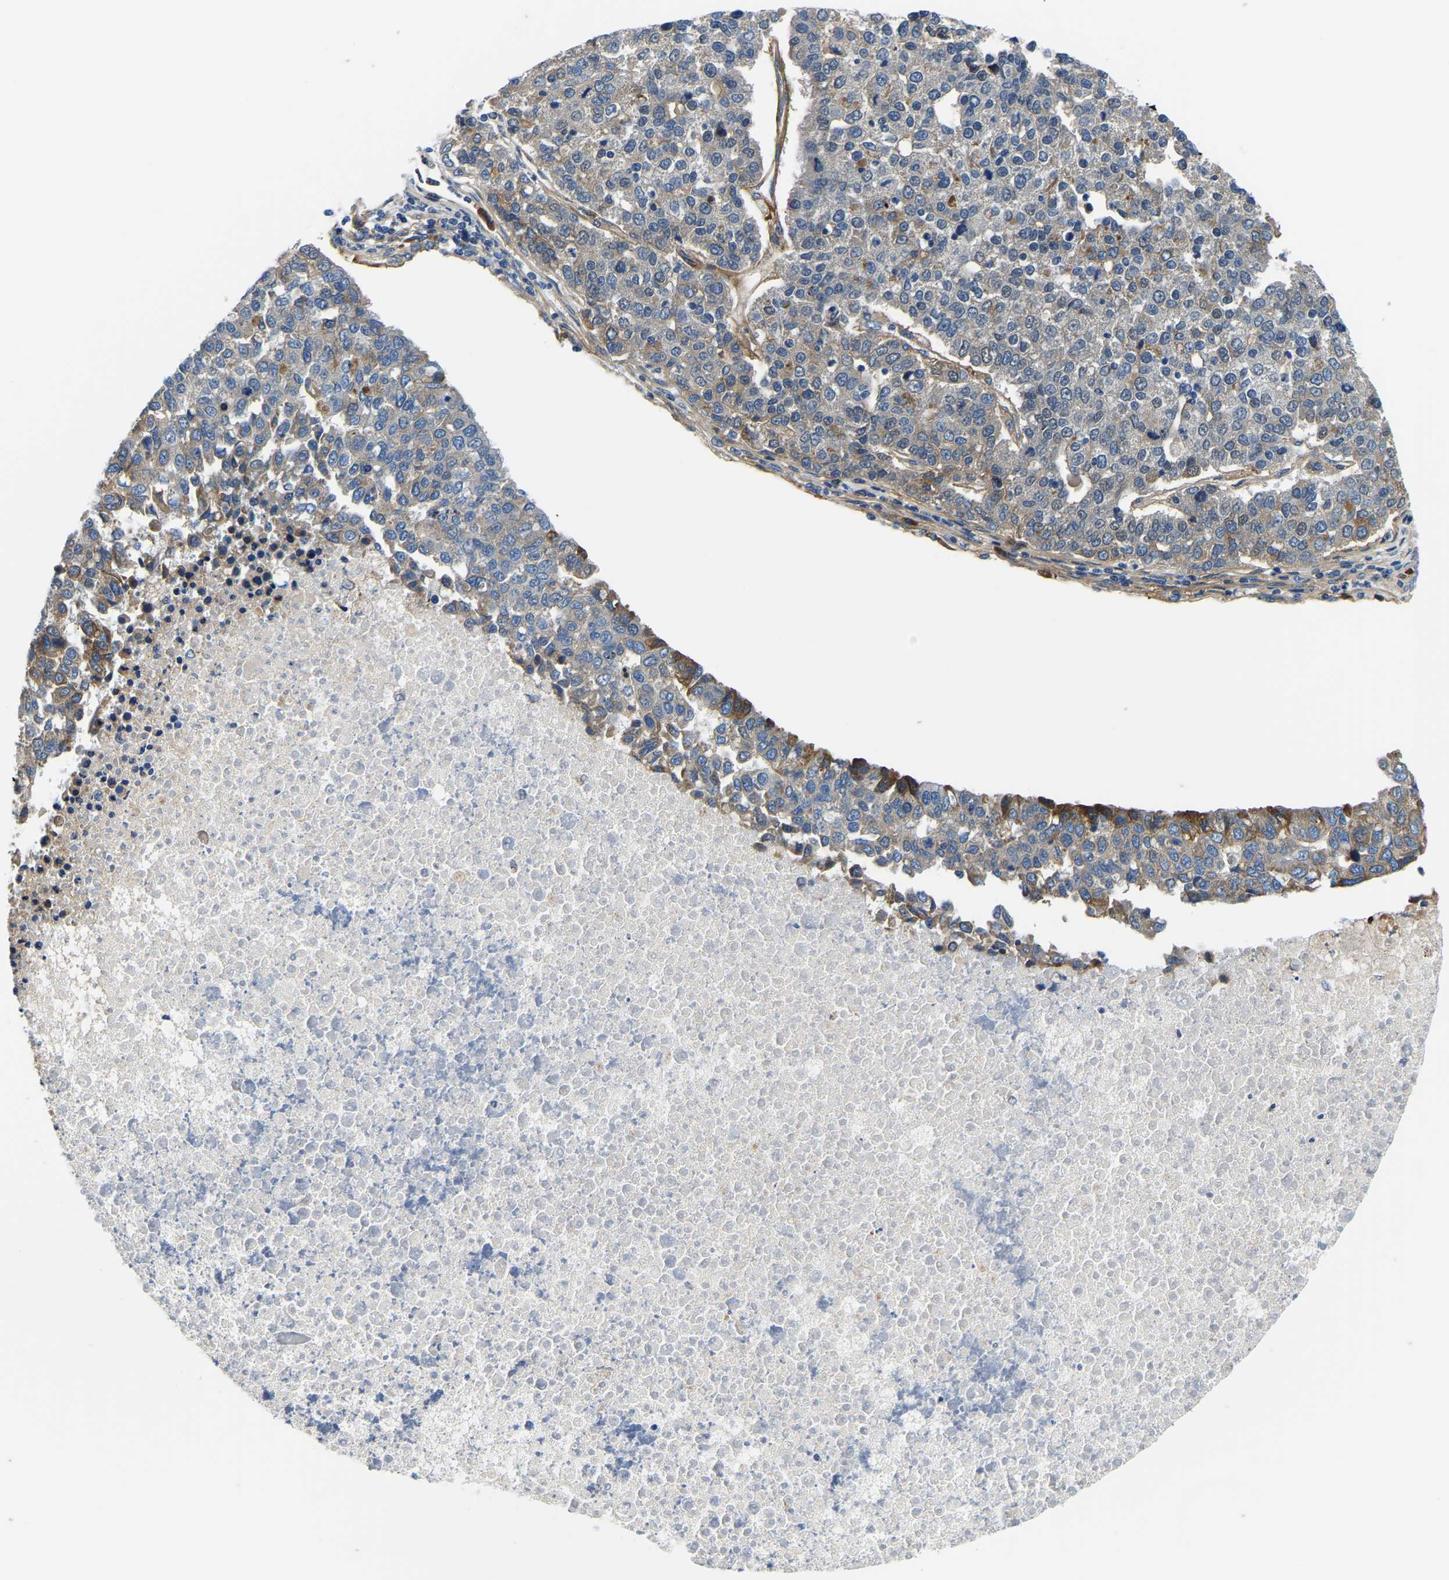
{"staining": {"intensity": "moderate", "quantity": "<25%", "location": "cytoplasmic/membranous"}, "tissue": "pancreatic cancer", "cell_type": "Tumor cells", "image_type": "cancer", "snomed": [{"axis": "morphology", "description": "Adenocarcinoma, NOS"}, {"axis": "topography", "description": "Pancreas"}], "caption": "Immunohistochemistry (IHC) (DAB) staining of adenocarcinoma (pancreatic) shows moderate cytoplasmic/membranous protein expression in approximately <25% of tumor cells.", "gene": "LIAS", "patient": {"sex": "female", "age": 61}}